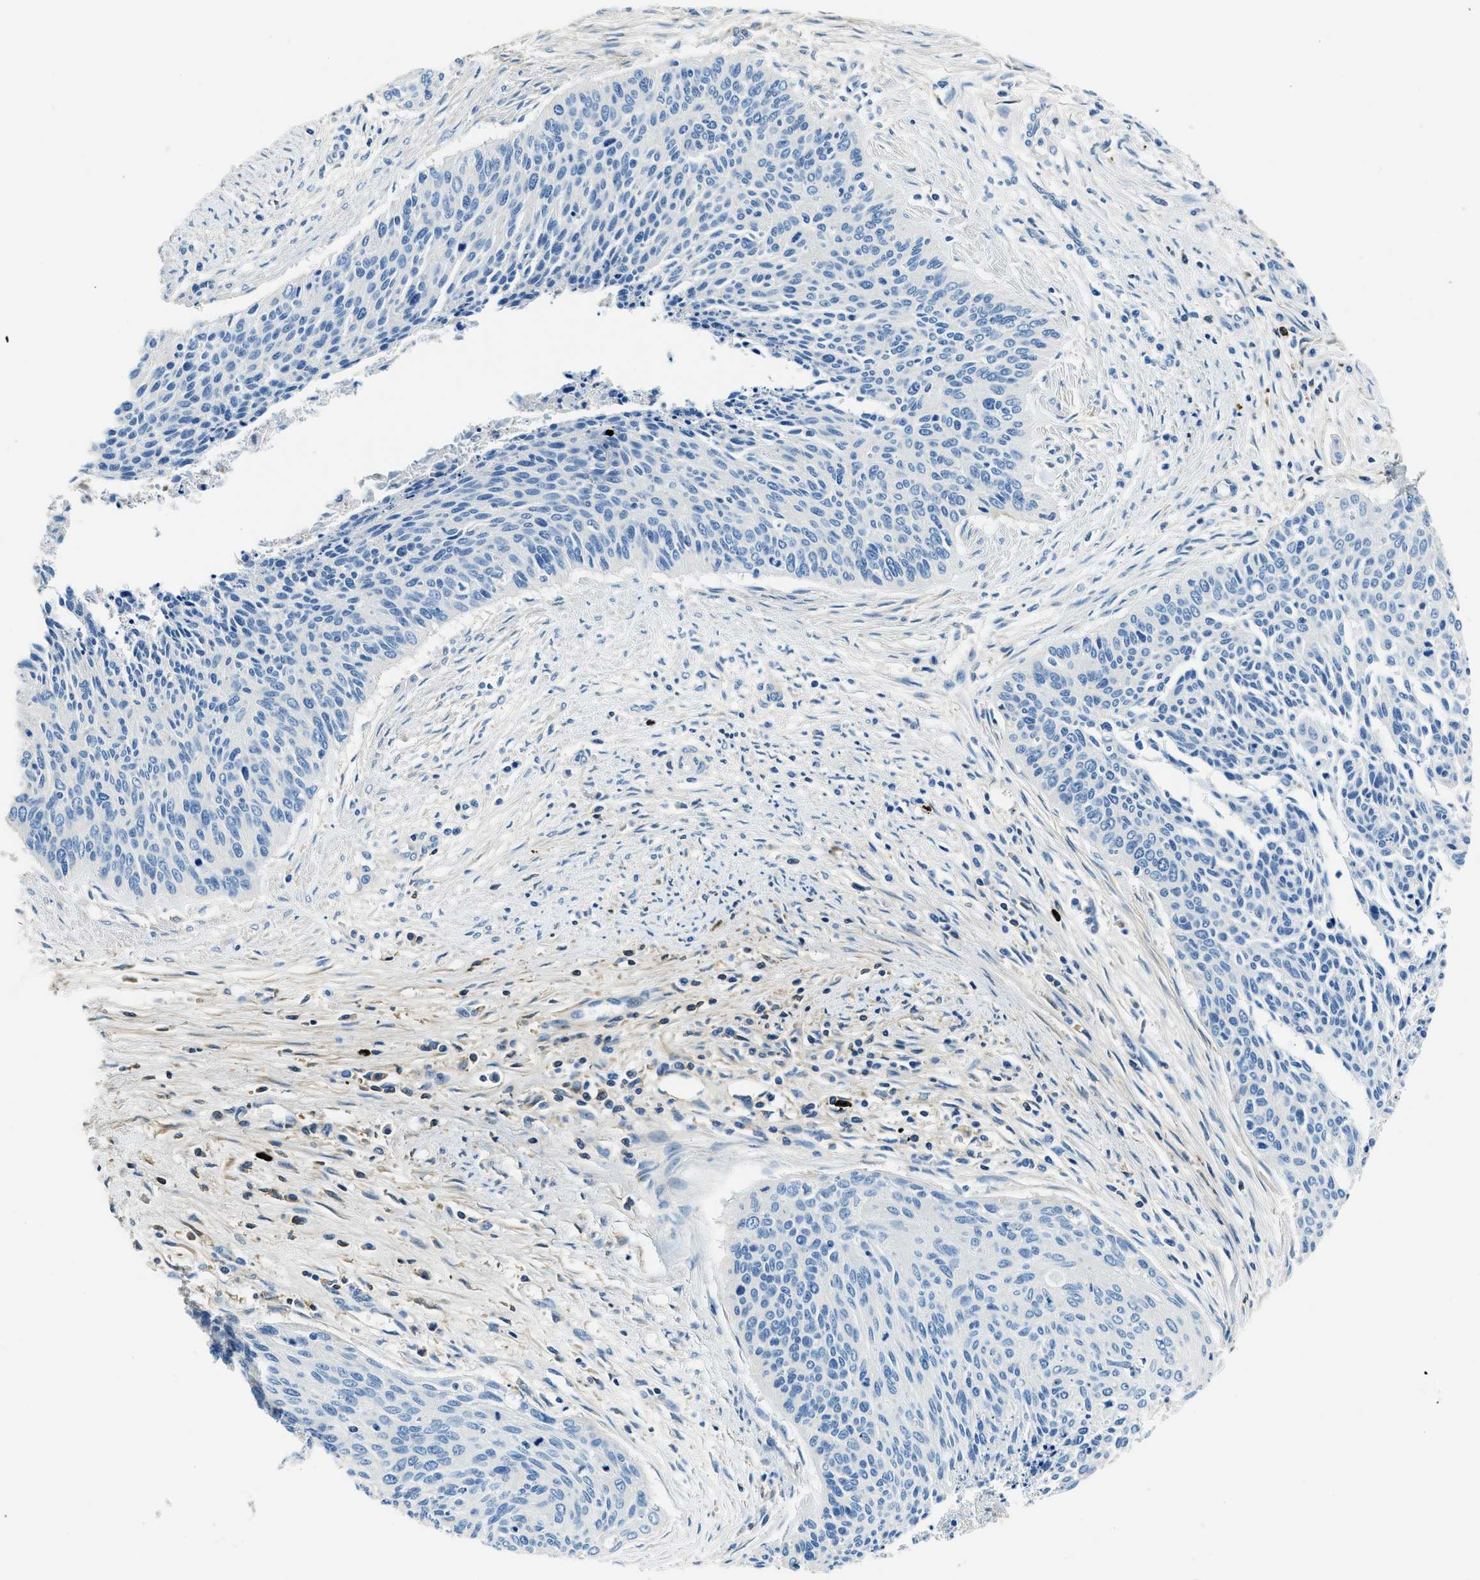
{"staining": {"intensity": "negative", "quantity": "none", "location": "none"}, "tissue": "cervical cancer", "cell_type": "Tumor cells", "image_type": "cancer", "snomed": [{"axis": "morphology", "description": "Squamous cell carcinoma, NOS"}, {"axis": "topography", "description": "Cervix"}], "caption": "Human squamous cell carcinoma (cervical) stained for a protein using IHC demonstrates no expression in tumor cells.", "gene": "TMEM186", "patient": {"sex": "female", "age": 55}}